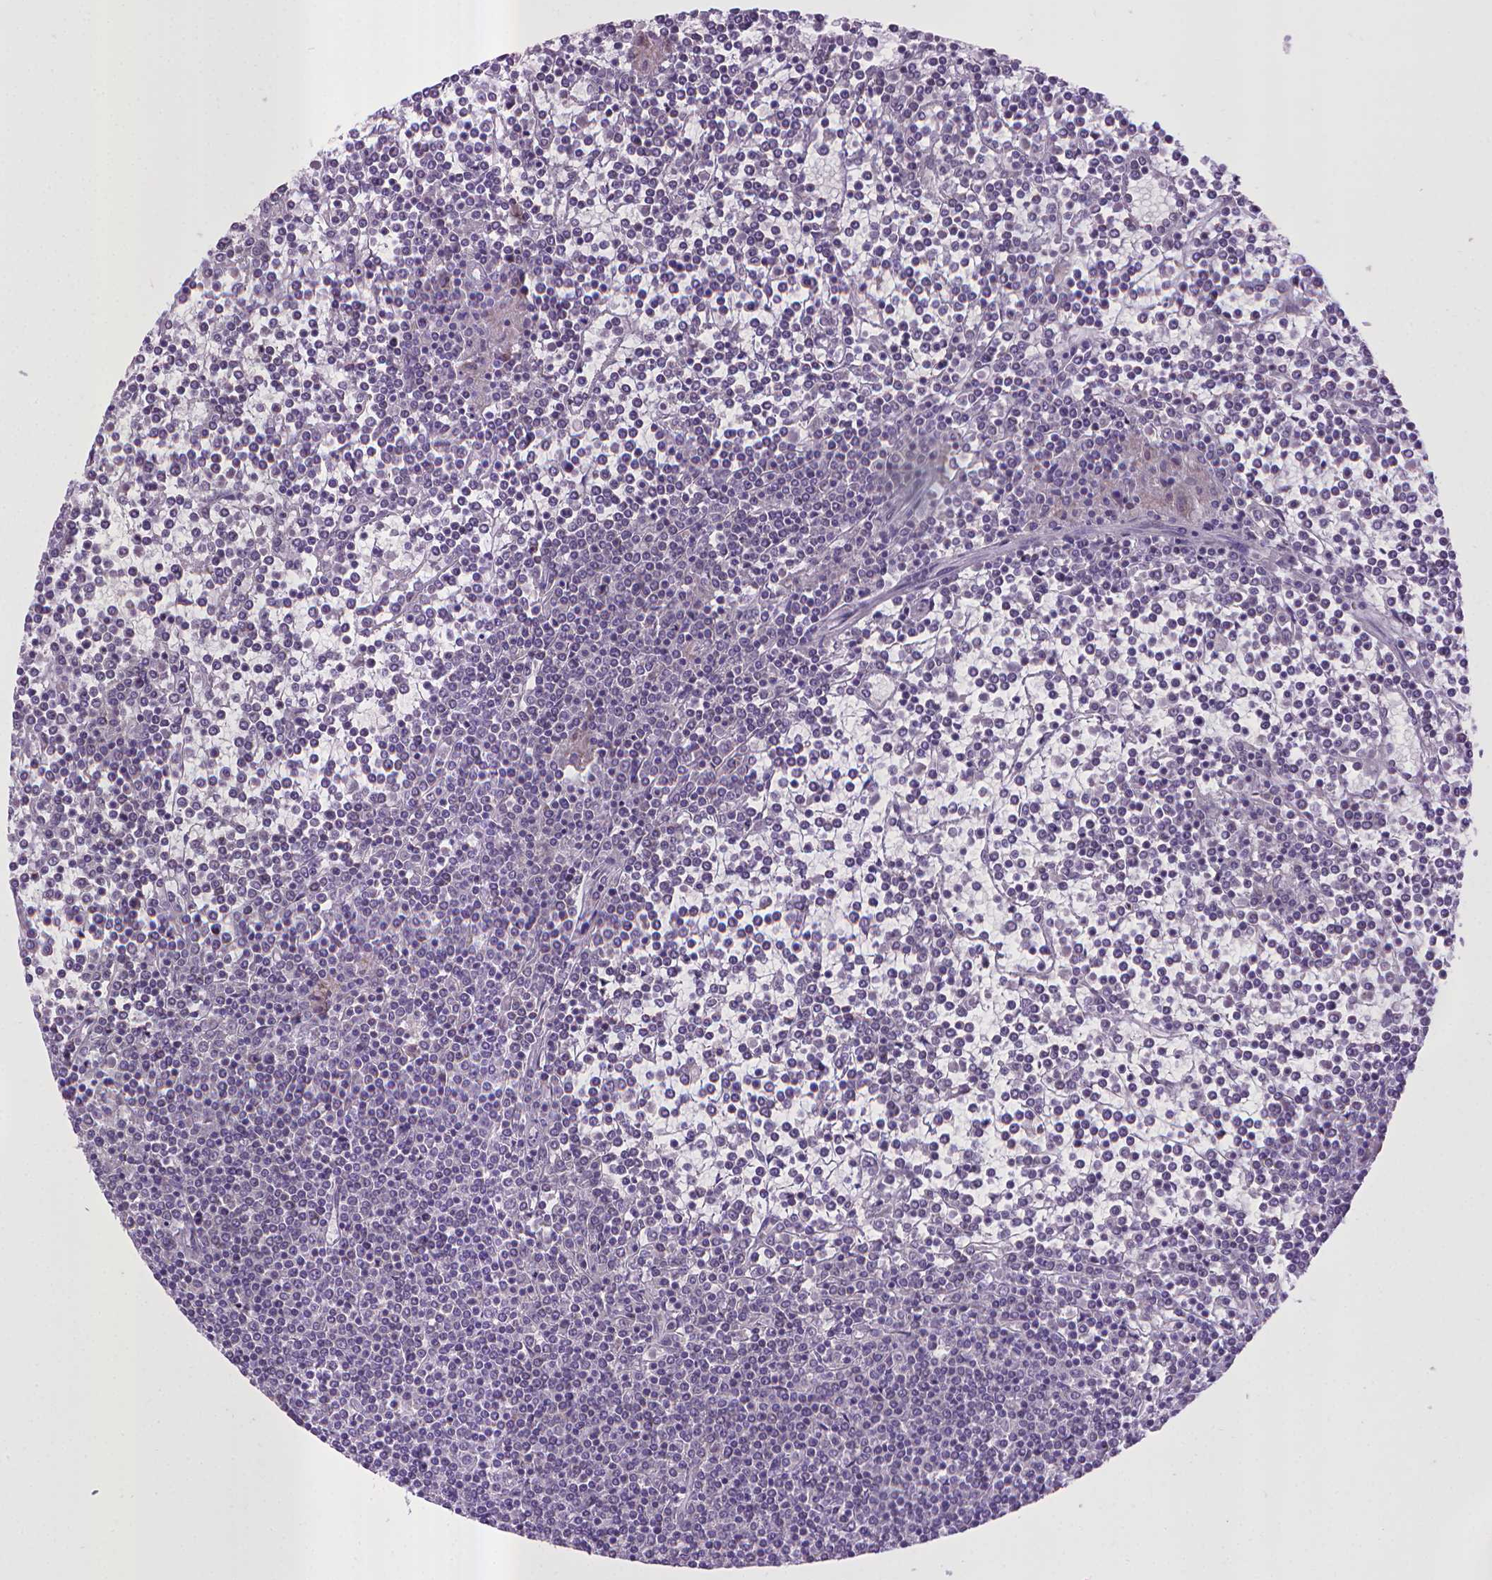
{"staining": {"intensity": "negative", "quantity": "none", "location": "none"}, "tissue": "lymphoma", "cell_type": "Tumor cells", "image_type": "cancer", "snomed": [{"axis": "morphology", "description": "Malignant lymphoma, non-Hodgkin's type, Low grade"}, {"axis": "topography", "description": "Spleen"}], "caption": "A histopathology image of human lymphoma is negative for staining in tumor cells.", "gene": "KMO", "patient": {"sex": "female", "age": 19}}